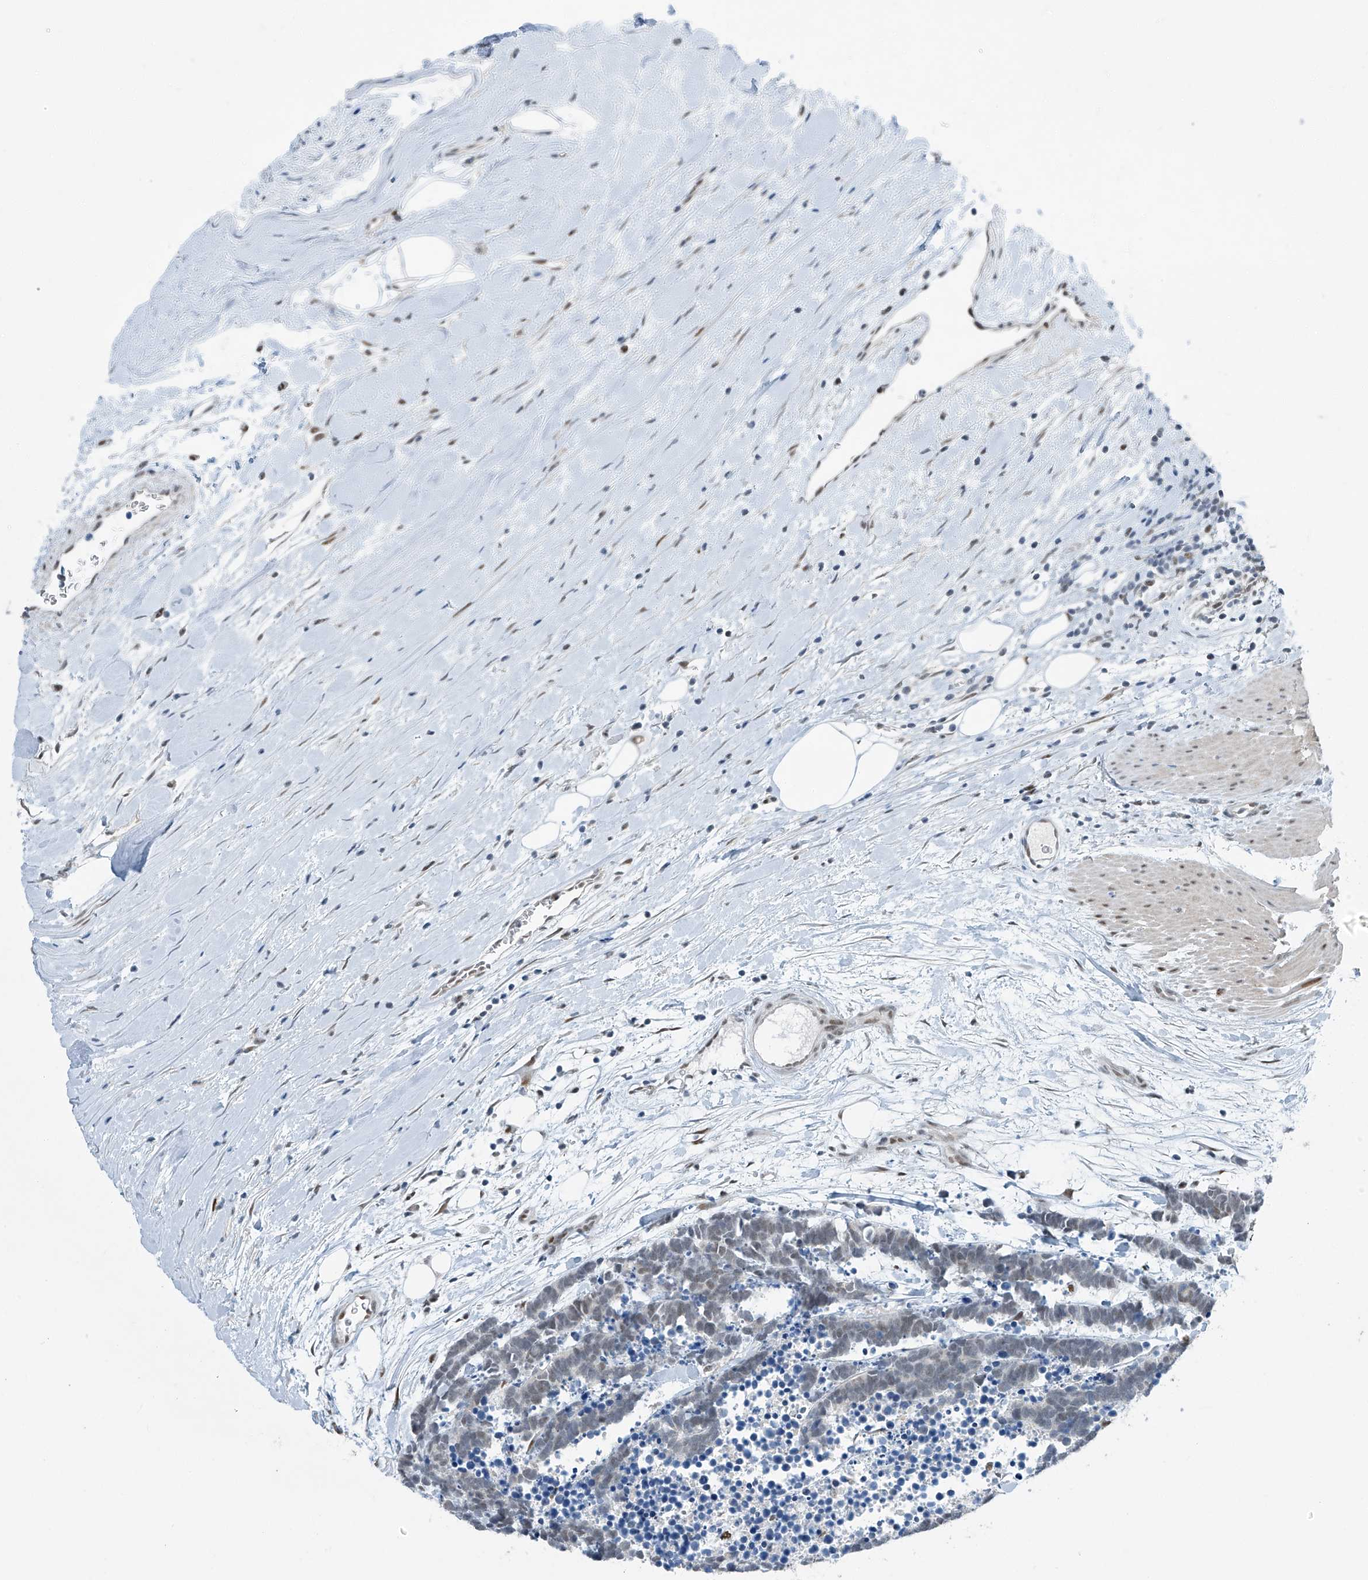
{"staining": {"intensity": "weak", "quantity": "<25%", "location": "nuclear"}, "tissue": "carcinoid", "cell_type": "Tumor cells", "image_type": "cancer", "snomed": [{"axis": "morphology", "description": "Carcinoma, NOS"}, {"axis": "morphology", "description": "Carcinoid, malignant, NOS"}, {"axis": "topography", "description": "Urinary bladder"}], "caption": "Immunohistochemistry of carcinoma displays no expression in tumor cells.", "gene": "TAF8", "patient": {"sex": "male", "age": 57}}